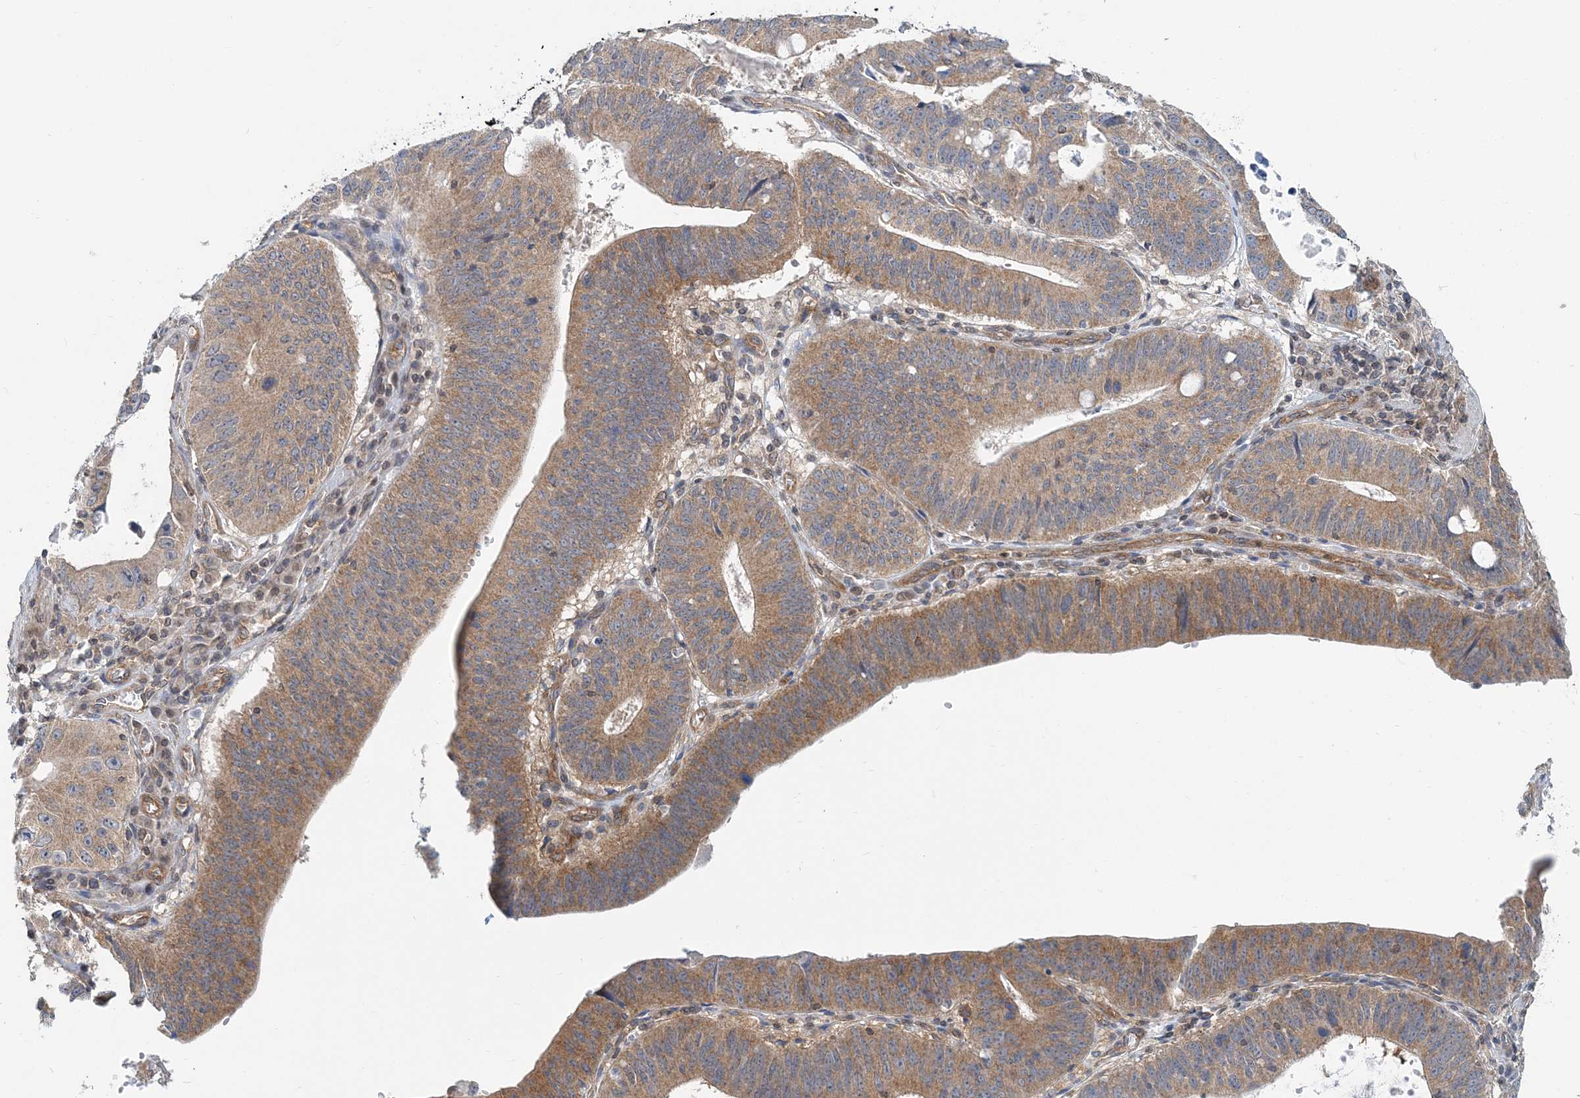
{"staining": {"intensity": "moderate", "quantity": ">75%", "location": "cytoplasmic/membranous"}, "tissue": "stomach cancer", "cell_type": "Tumor cells", "image_type": "cancer", "snomed": [{"axis": "morphology", "description": "Adenocarcinoma, NOS"}, {"axis": "topography", "description": "Stomach"}], "caption": "Stomach adenocarcinoma stained with a brown dye reveals moderate cytoplasmic/membranous positive staining in about >75% of tumor cells.", "gene": "MOB4", "patient": {"sex": "male", "age": 59}}